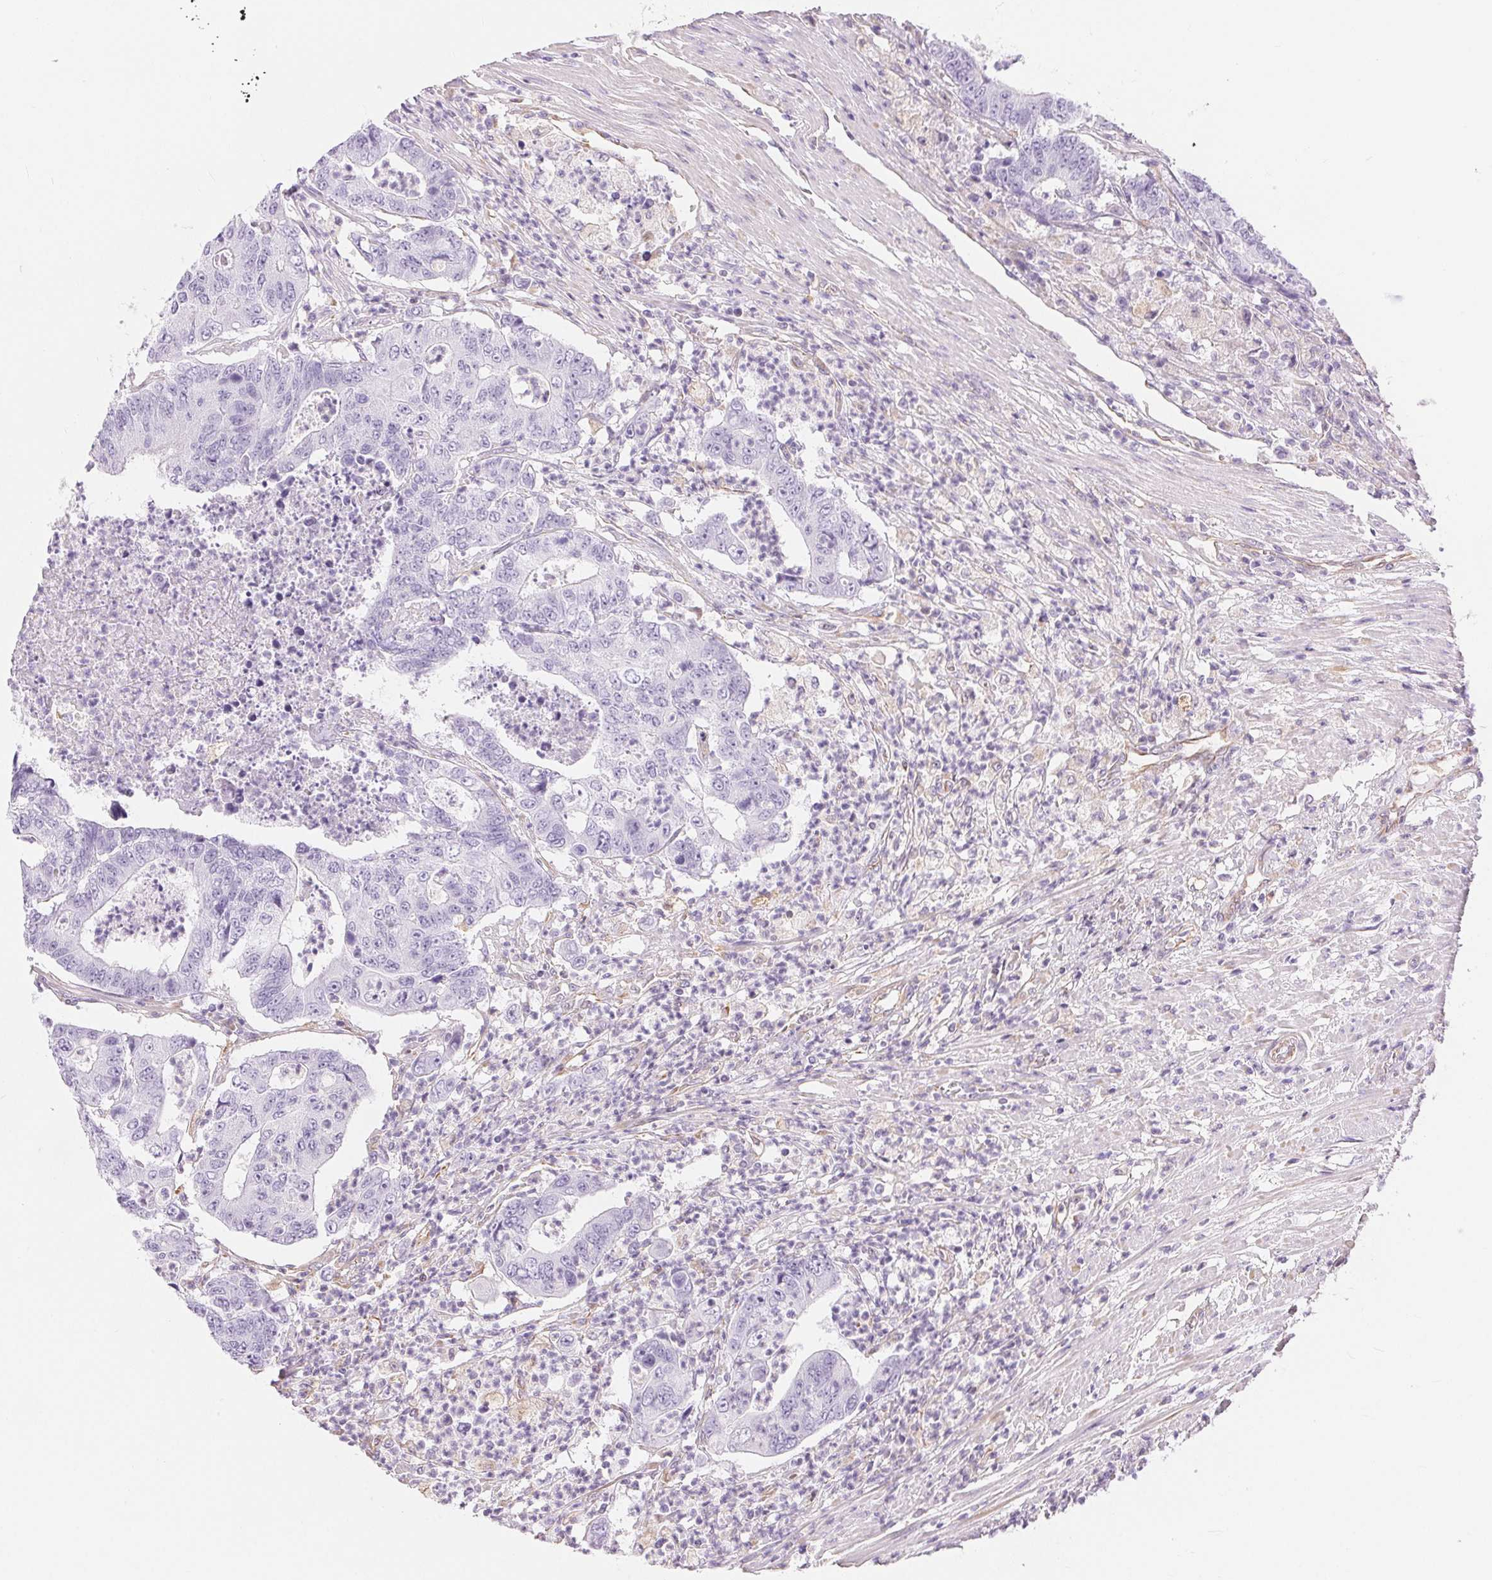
{"staining": {"intensity": "negative", "quantity": "none", "location": "none"}, "tissue": "colorectal cancer", "cell_type": "Tumor cells", "image_type": "cancer", "snomed": [{"axis": "morphology", "description": "Adenocarcinoma, NOS"}, {"axis": "topography", "description": "Colon"}], "caption": "Immunohistochemistry (IHC) of human colorectal cancer (adenocarcinoma) reveals no expression in tumor cells. The staining is performed using DAB (3,3'-diaminobenzidine) brown chromogen with nuclei counter-stained in using hematoxylin.", "gene": "GFAP", "patient": {"sex": "female", "age": 48}}